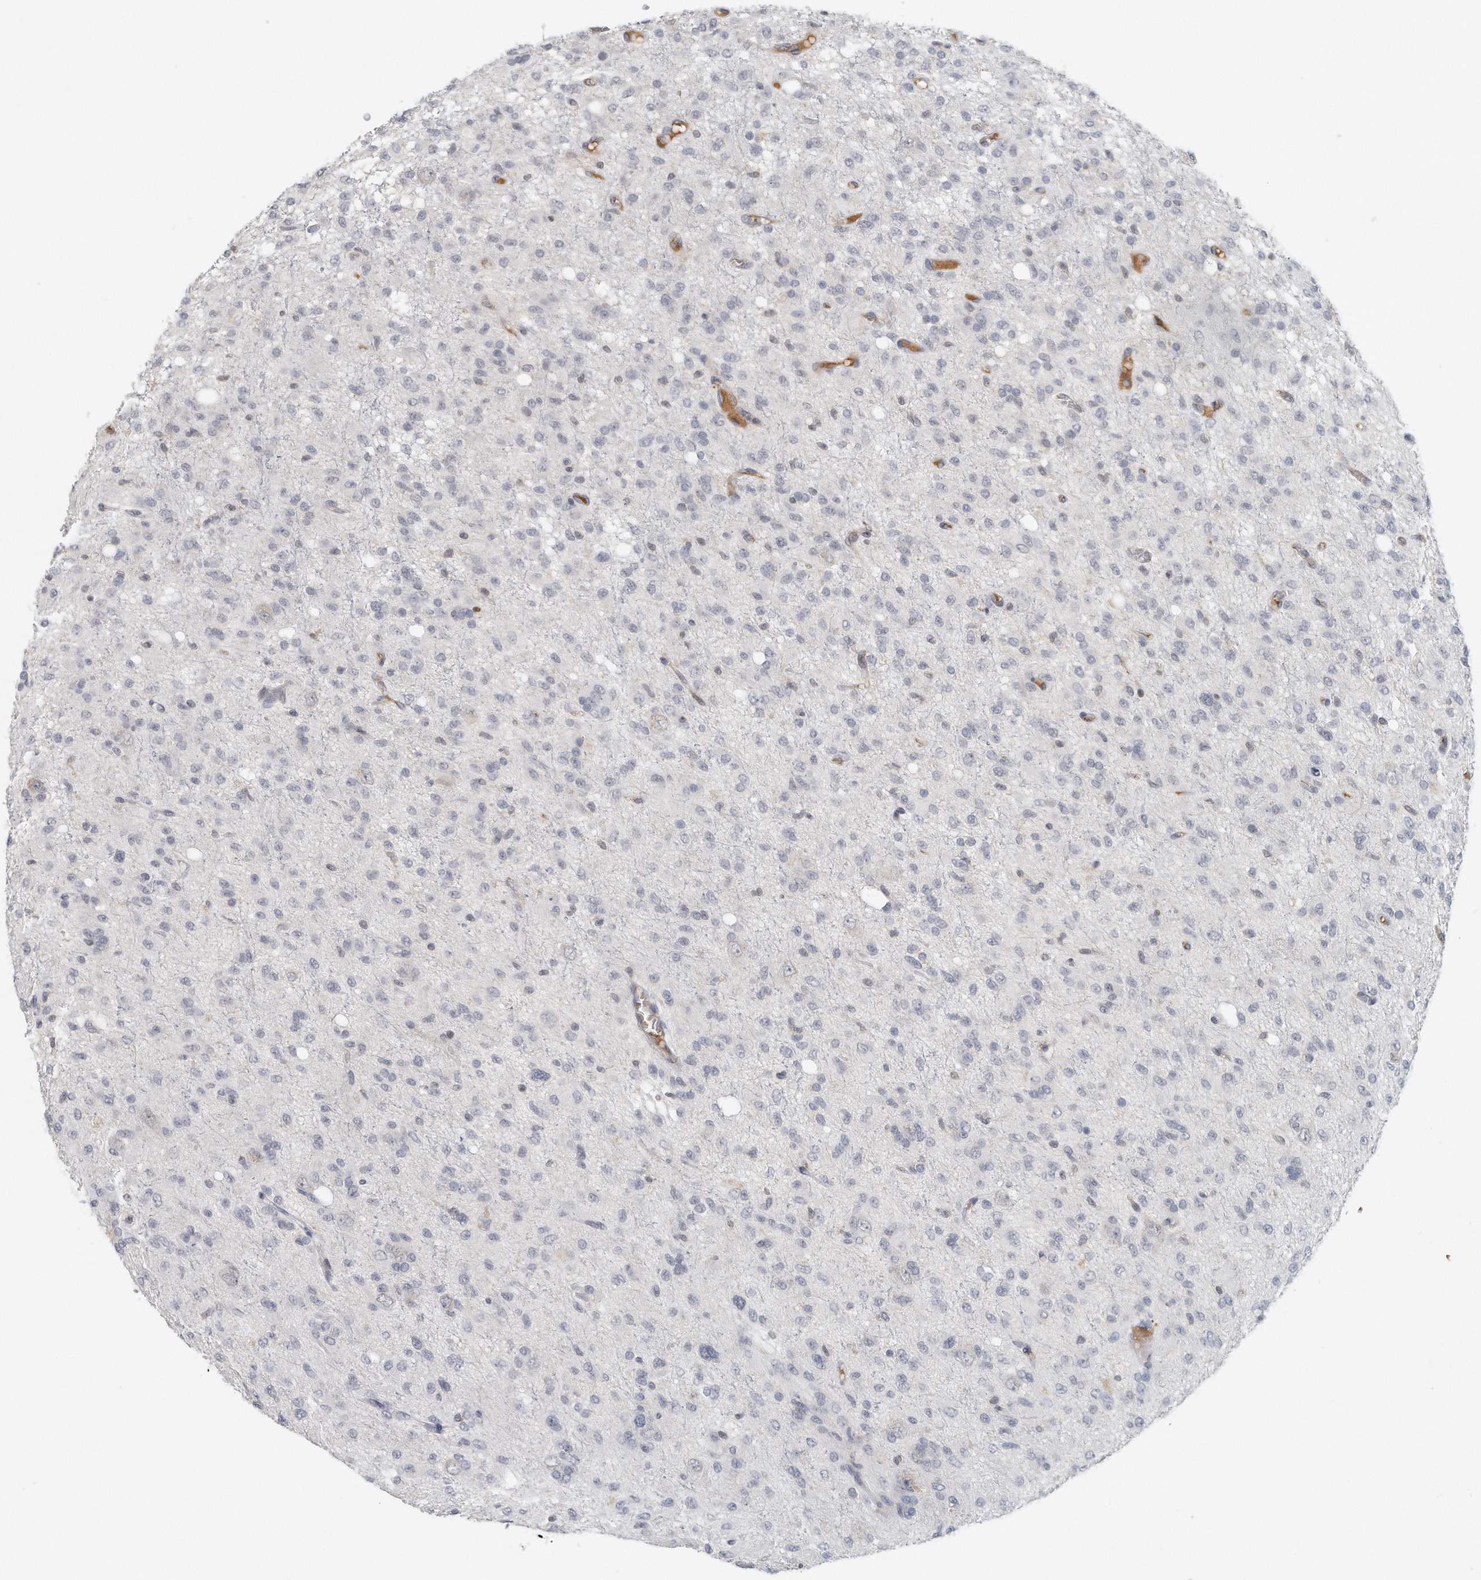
{"staining": {"intensity": "negative", "quantity": "none", "location": "none"}, "tissue": "glioma", "cell_type": "Tumor cells", "image_type": "cancer", "snomed": [{"axis": "morphology", "description": "Glioma, malignant, High grade"}, {"axis": "topography", "description": "Brain"}], "caption": "Immunohistochemistry (IHC) of glioma reveals no expression in tumor cells.", "gene": "DDX43", "patient": {"sex": "female", "age": 59}}